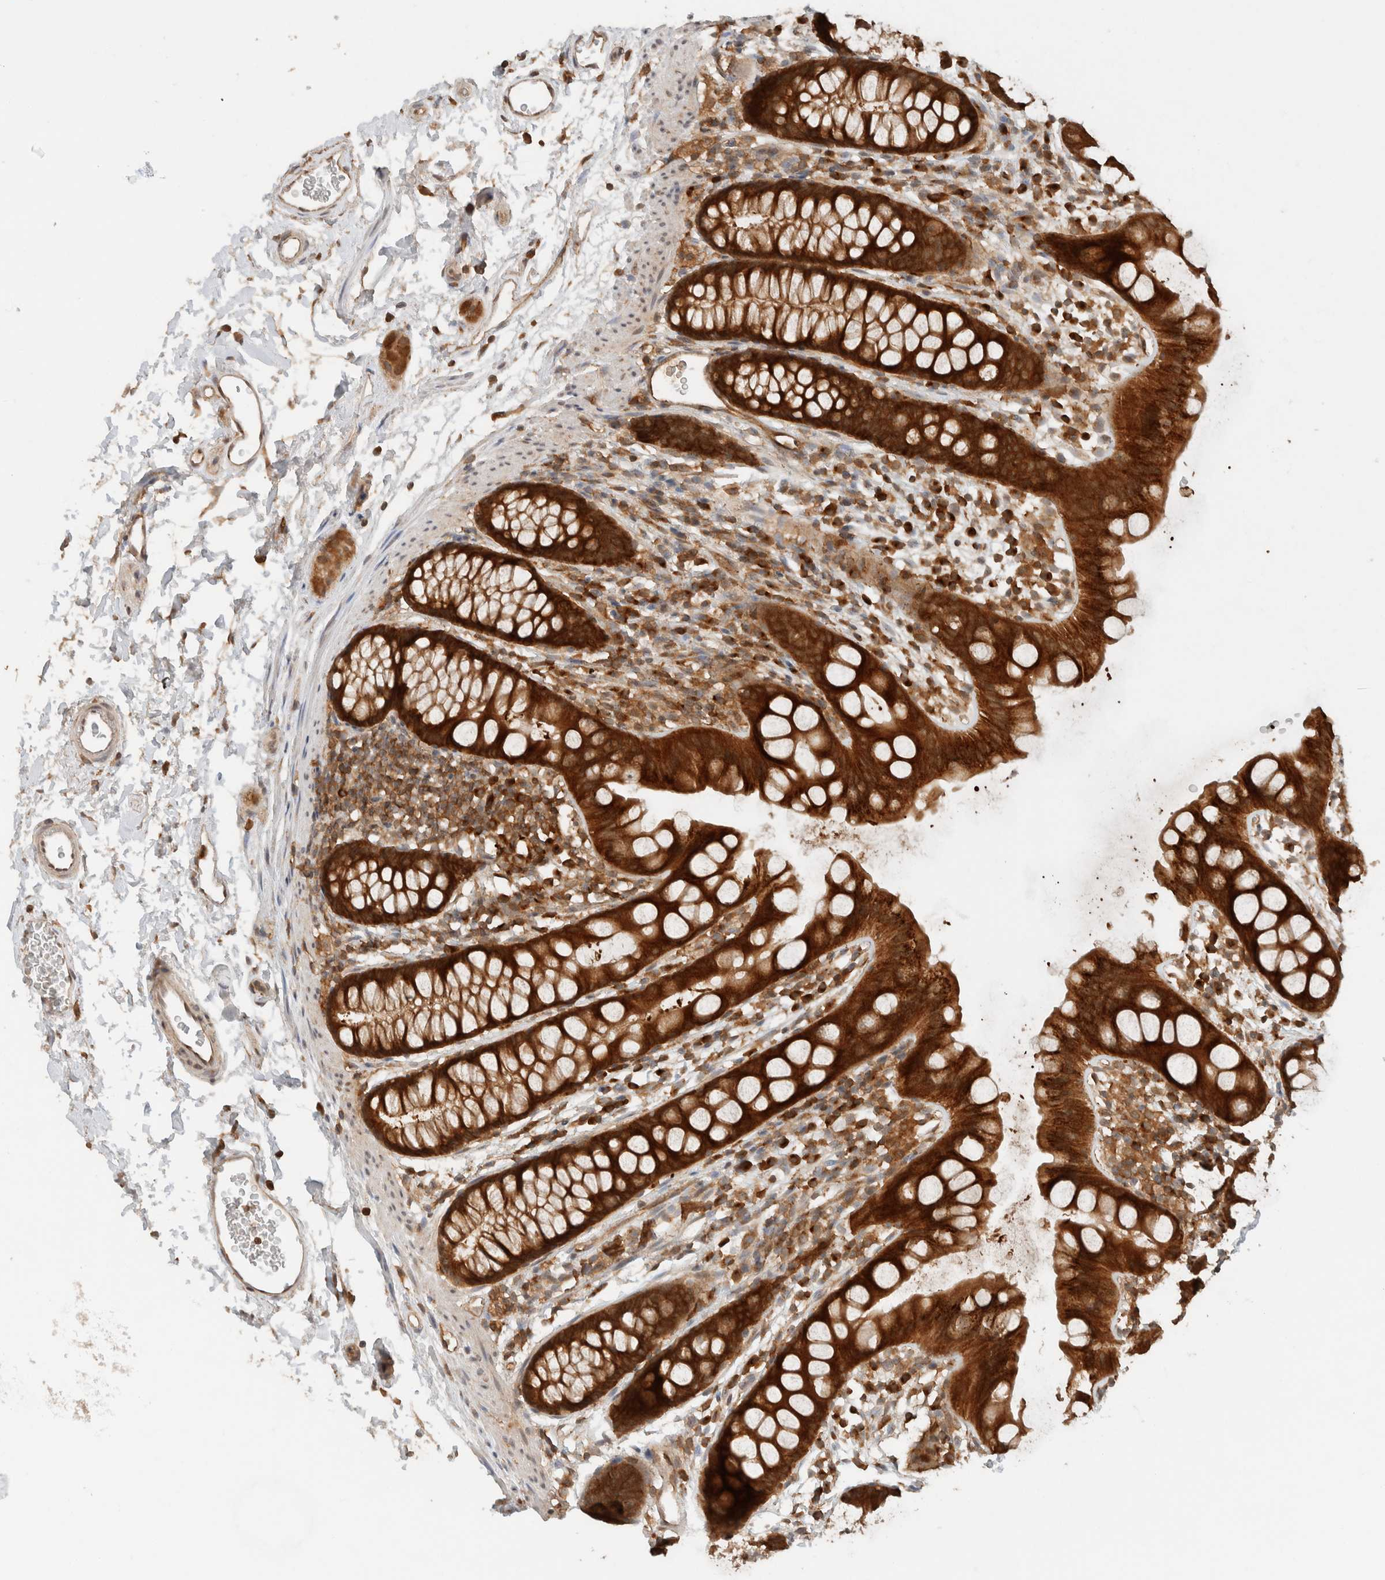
{"staining": {"intensity": "strong", "quantity": ">75%", "location": "cytoplasmic/membranous"}, "tissue": "rectum", "cell_type": "Glandular cells", "image_type": "normal", "snomed": [{"axis": "morphology", "description": "Normal tissue, NOS"}, {"axis": "topography", "description": "Rectum"}], "caption": "An immunohistochemistry (IHC) micrograph of benign tissue is shown. Protein staining in brown shows strong cytoplasmic/membranous positivity in rectum within glandular cells. (DAB IHC with brightfield microscopy, high magnification).", "gene": "ARFGEF2", "patient": {"sex": "female", "age": 65}}